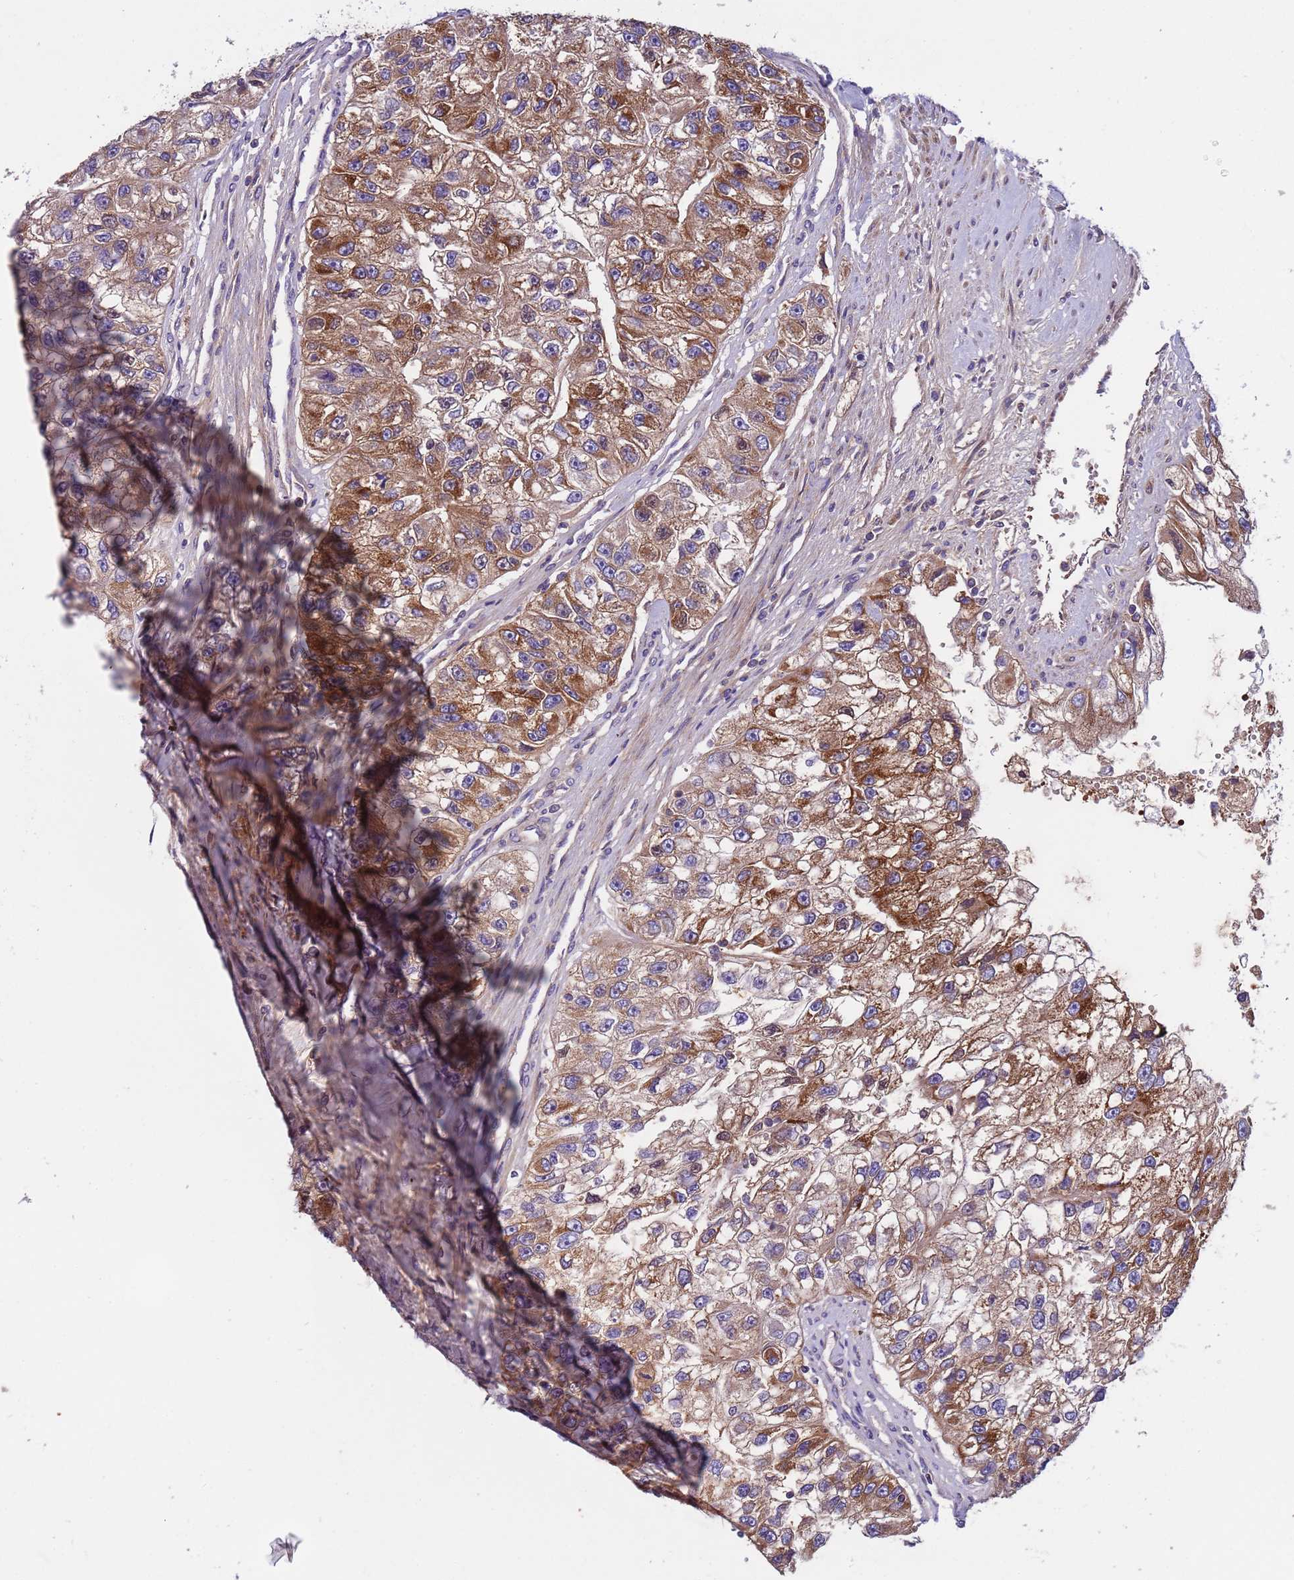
{"staining": {"intensity": "moderate", "quantity": ">75%", "location": "cytoplasmic/membranous"}, "tissue": "renal cancer", "cell_type": "Tumor cells", "image_type": "cancer", "snomed": [{"axis": "morphology", "description": "Adenocarcinoma, NOS"}, {"axis": "topography", "description": "Kidney"}], "caption": "Renal adenocarcinoma stained with a brown dye shows moderate cytoplasmic/membranous positive expression in approximately >75% of tumor cells.", "gene": "PARP16", "patient": {"sex": "male", "age": 63}}